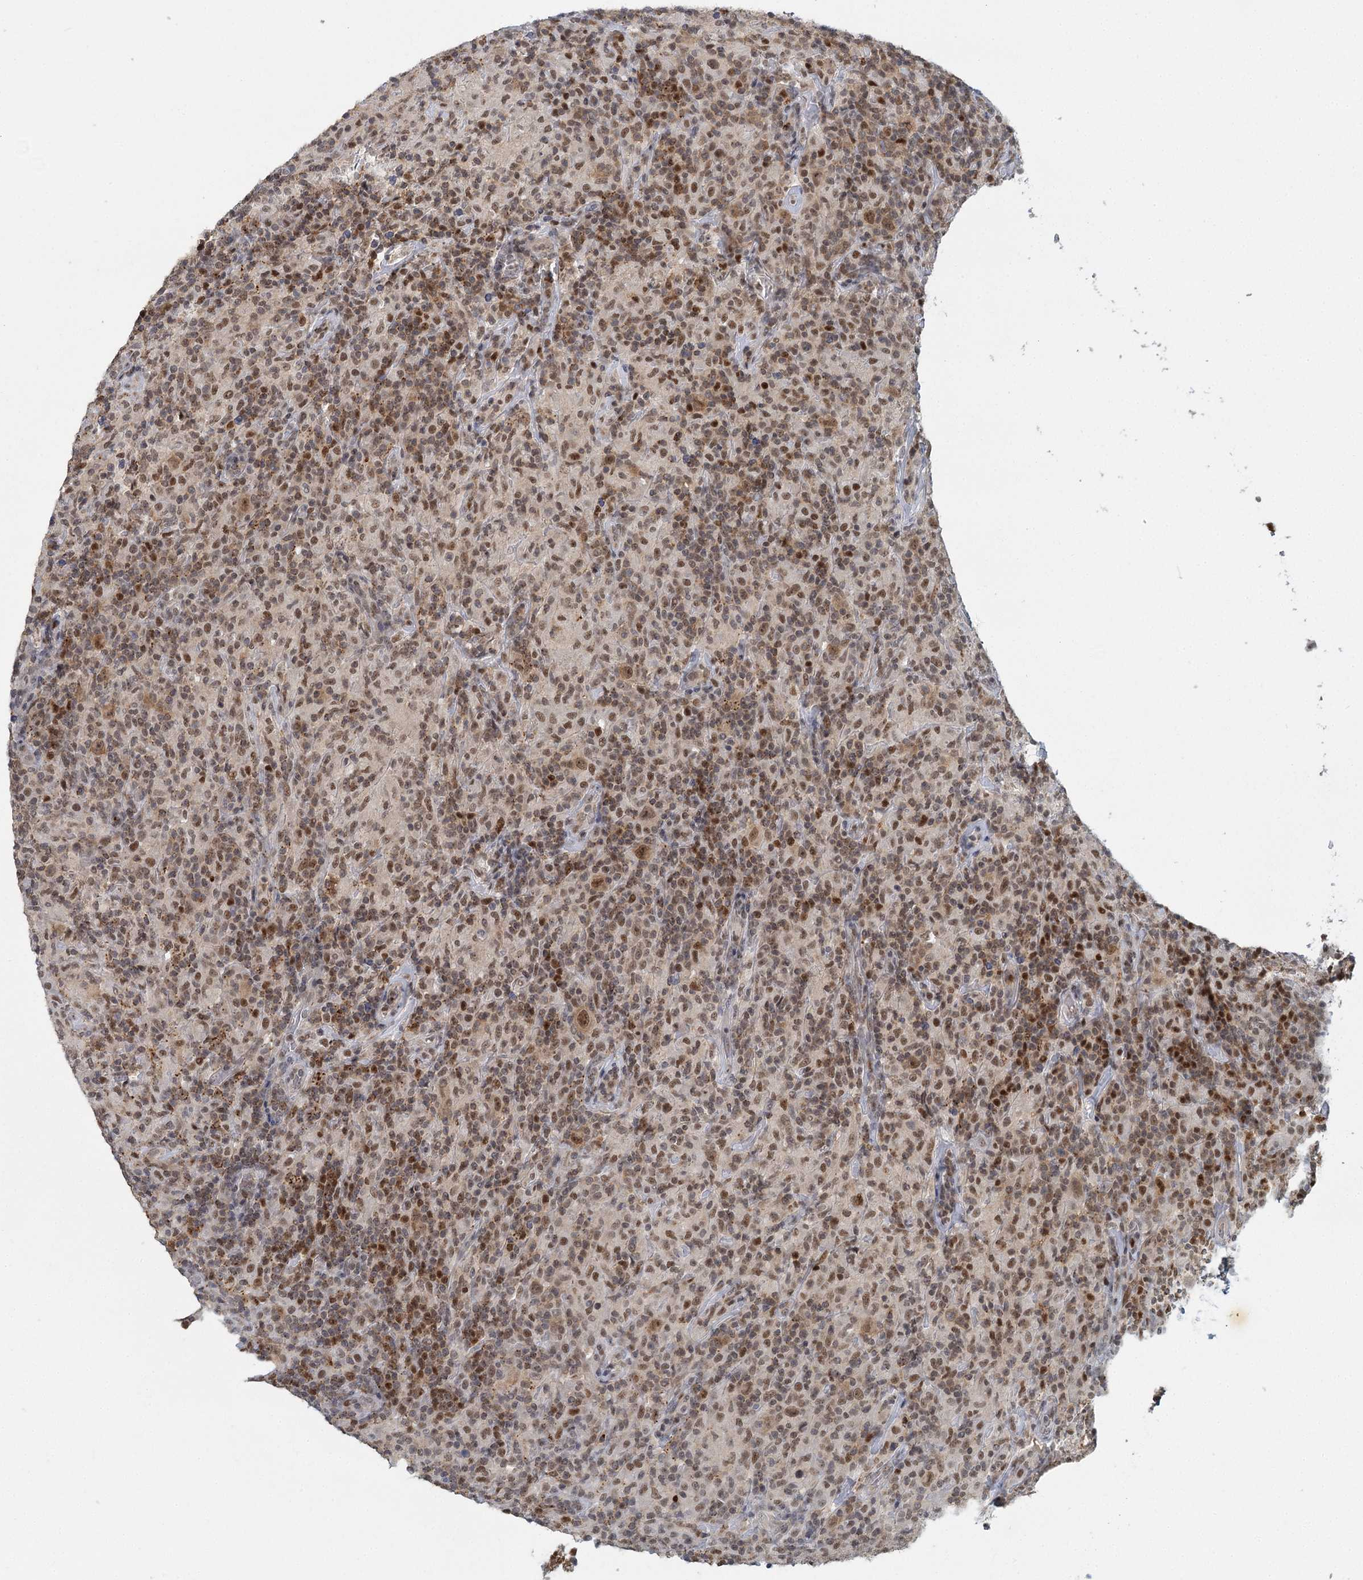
{"staining": {"intensity": "moderate", "quantity": ">75%", "location": "nuclear"}, "tissue": "lymphoma", "cell_type": "Tumor cells", "image_type": "cancer", "snomed": [{"axis": "morphology", "description": "Hodgkin's disease, NOS"}, {"axis": "topography", "description": "Lymph node"}], "caption": "A medium amount of moderate nuclear expression is present in about >75% of tumor cells in lymphoma tissue.", "gene": "GPATCH11", "patient": {"sex": "male", "age": 70}}